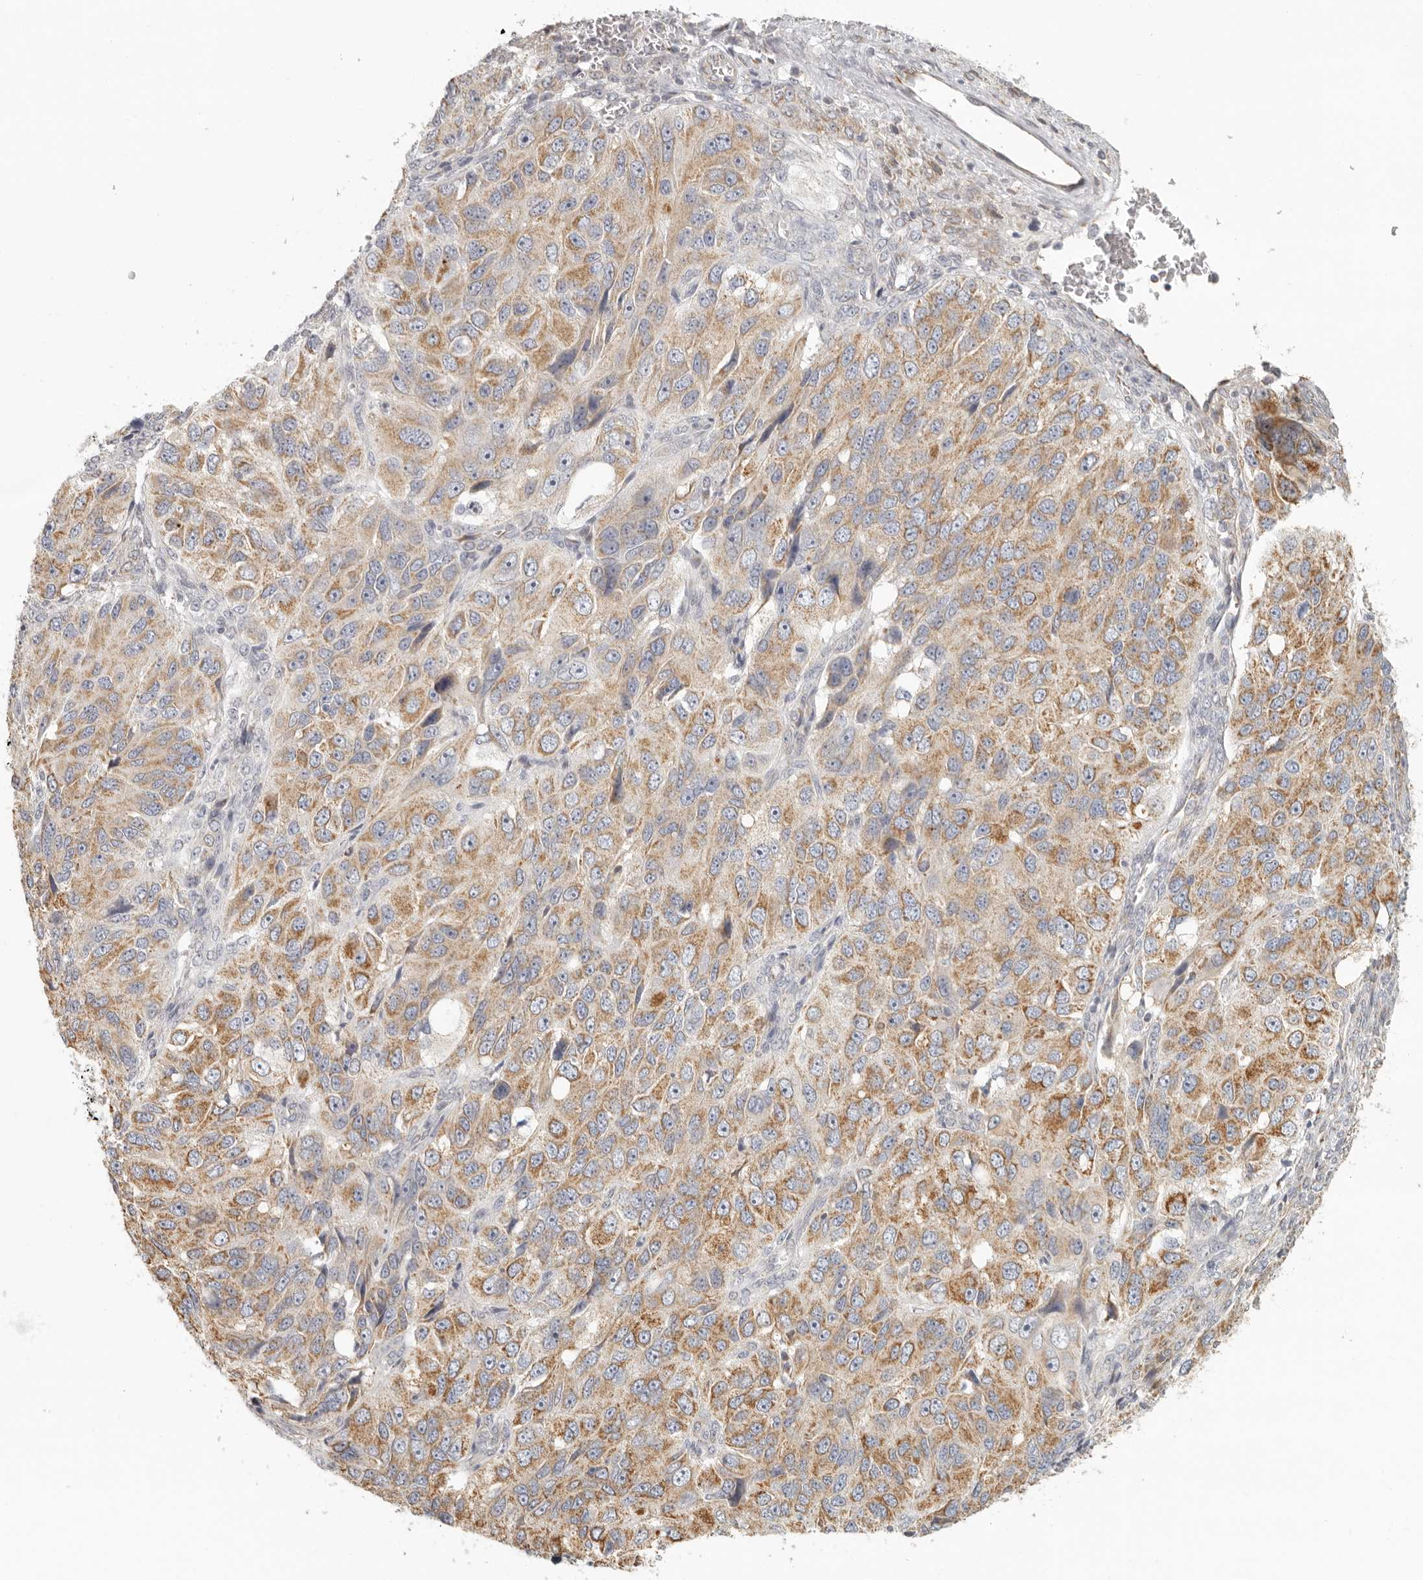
{"staining": {"intensity": "moderate", "quantity": ">75%", "location": "cytoplasmic/membranous"}, "tissue": "ovarian cancer", "cell_type": "Tumor cells", "image_type": "cancer", "snomed": [{"axis": "morphology", "description": "Carcinoma, endometroid"}, {"axis": "topography", "description": "Ovary"}], "caption": "This is an image of immunohistochemistry staining of endometroid carcinoma (ovarian), which shows moderate expression in the cytoplasmic/membranous of tumor cells.", "gene": "KDF1", "patient": {"sex": "female", "age": 51}}